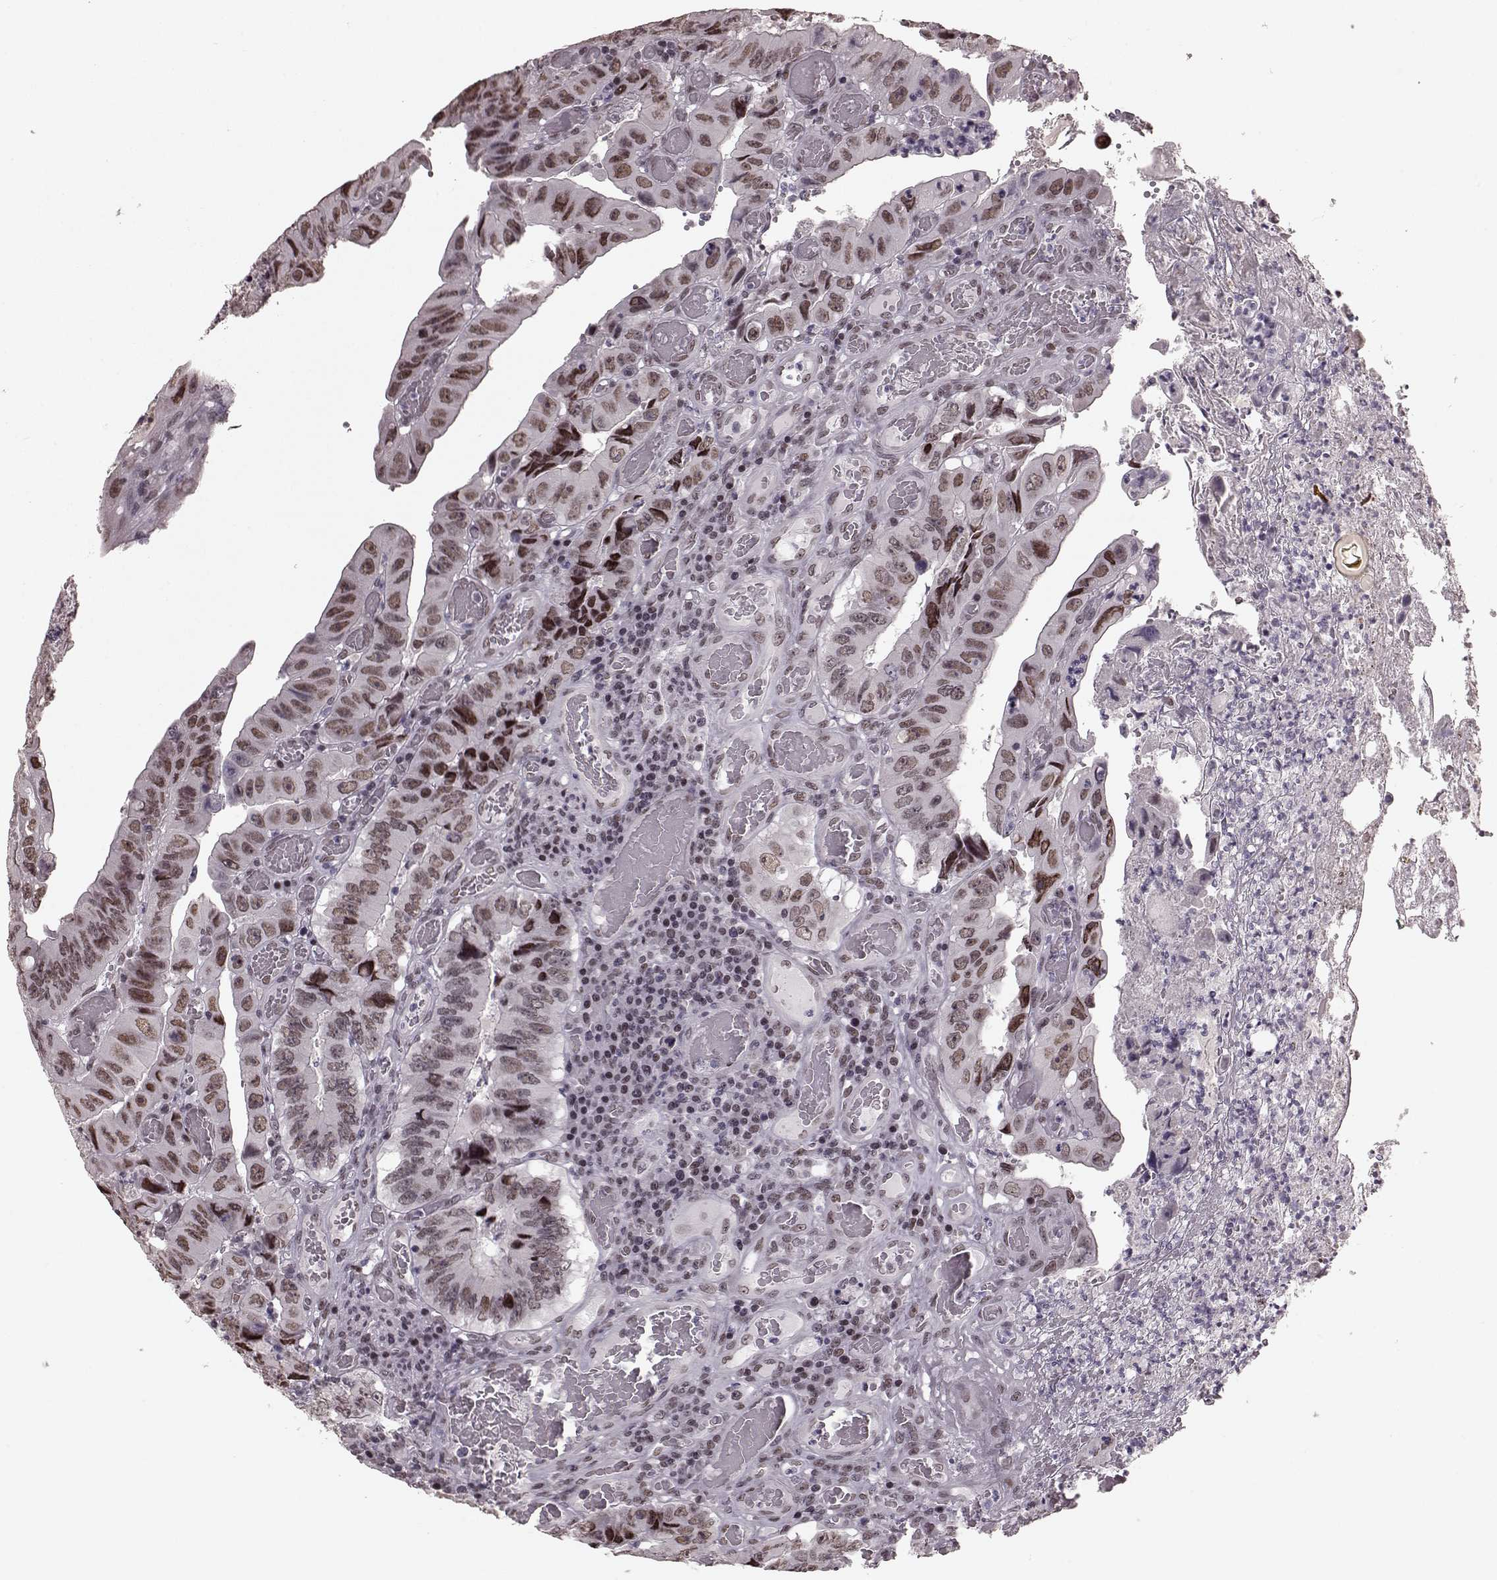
{"staining": {"intensity": "moderate", "quantity": ">75%", "location": "nuclear"}, "tissue": "colorectal cancer", "cell_type": "Tumor cells", "image_type": "cancer", "snomed": [{"axis": "morphology", "description": "Adenocarcinoma, NOS"}, {"axis": "topography", "description": "Colon"}], "caption": "Immunohistochemistry histopathology image of colorectal cancer stained for a protein (brown), which exhibits medium levels of moderate nuclear expression in about >75% of tumor cells.", "gene": "NR2C1", "patient": {"sex": "female", "age": 84}}